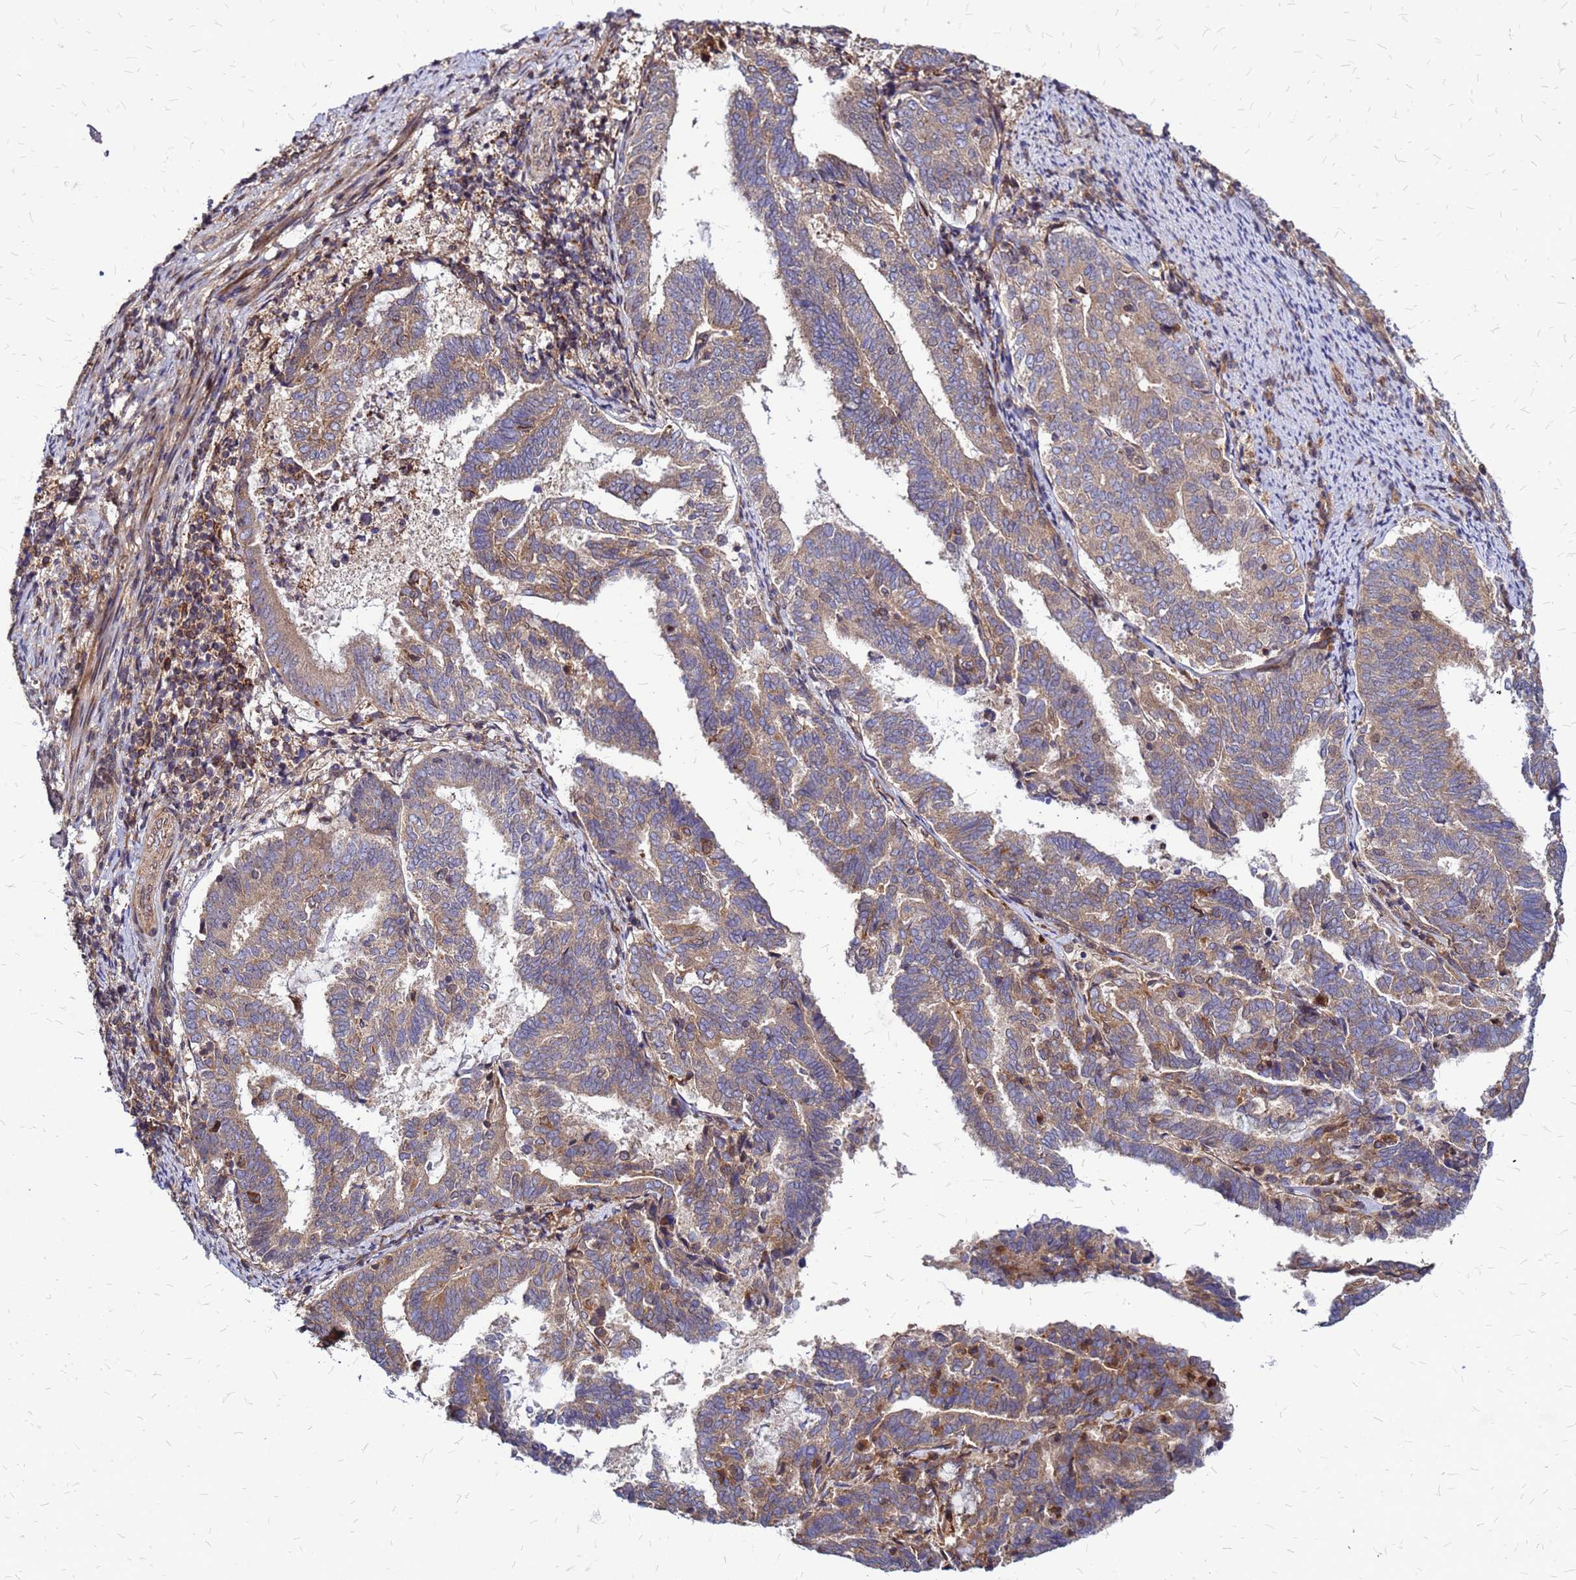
{"staining": {"intensity": "weak", "quantity": "25%-75%", "location": "cytoplasmic/membranous"}, "tissue": "endometrial cancer", "cell_type": "Tumor cells", "image_type": "cancer", "snomed": [{"axis": "morphology", "description": "Adenocarcinoma, NOS"}, {"axis": "topography", "description": "Endometrium"}], "caption": "A brown stain shows weak cytoplasmic/membranous staining of a protein in human adenocarcinoma (endometrial) tumor cells. Nuclei are stained in blue.", "gene": "CYBC1", "patient": {"sex": "female", "age": 80}}